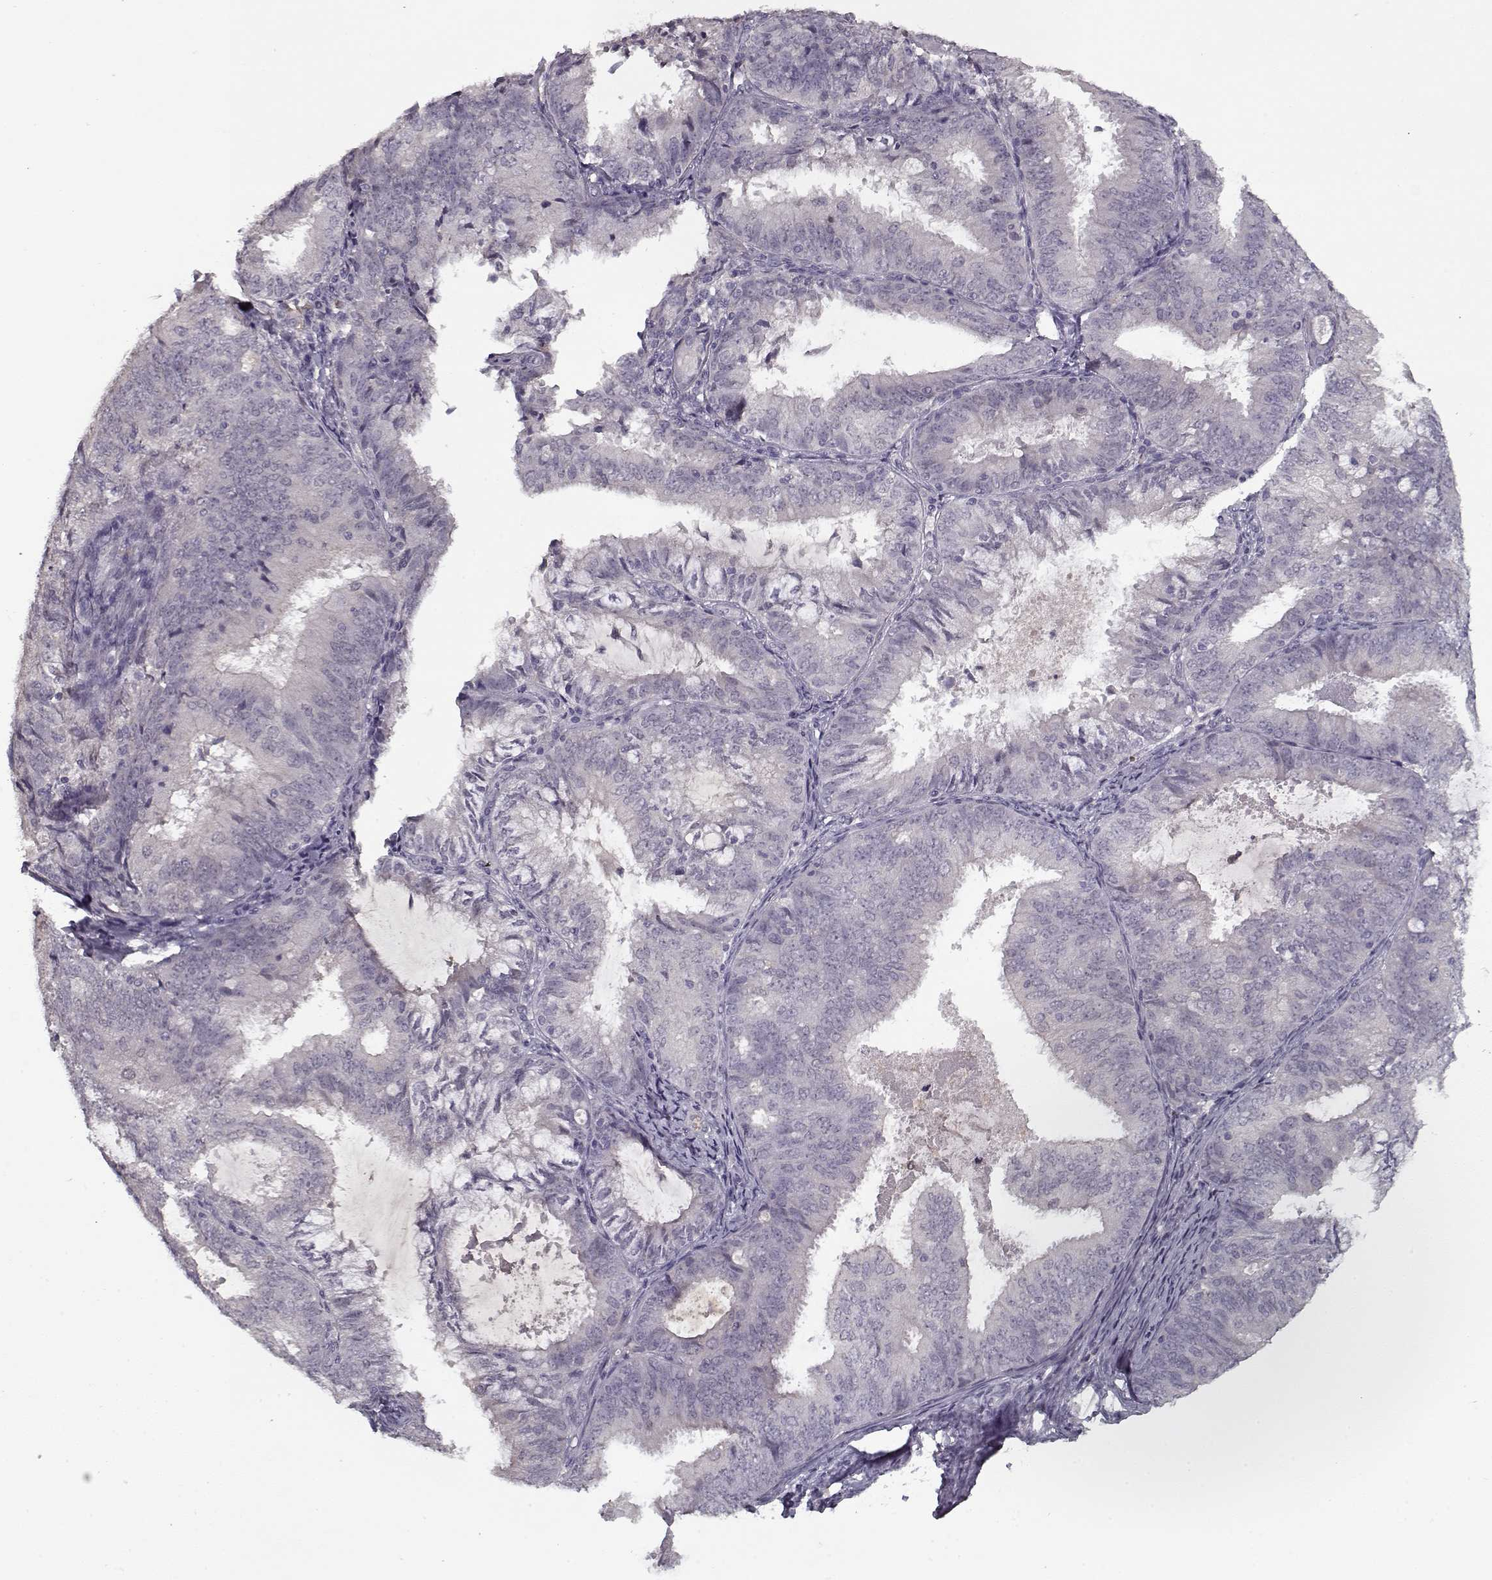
{"staining": {"intensity": "negative", "quantity": "none", "location": "none"}, "tissue": "endometrial cancer", "cell_type": "Tumor cells", "image_type": "cancer", "snomed": [{"axis": "morphology", "description": "Adenocarcinoma, NOS"}, {"axis": "topography", "description": "Endometrium"}], "caption": "This is an IHC micrograph of human adenocarcinoma (endometrial). There is no expression in tumor cells.", "gene": "AFM", "patient": {"sex": "female", "age": 57}}